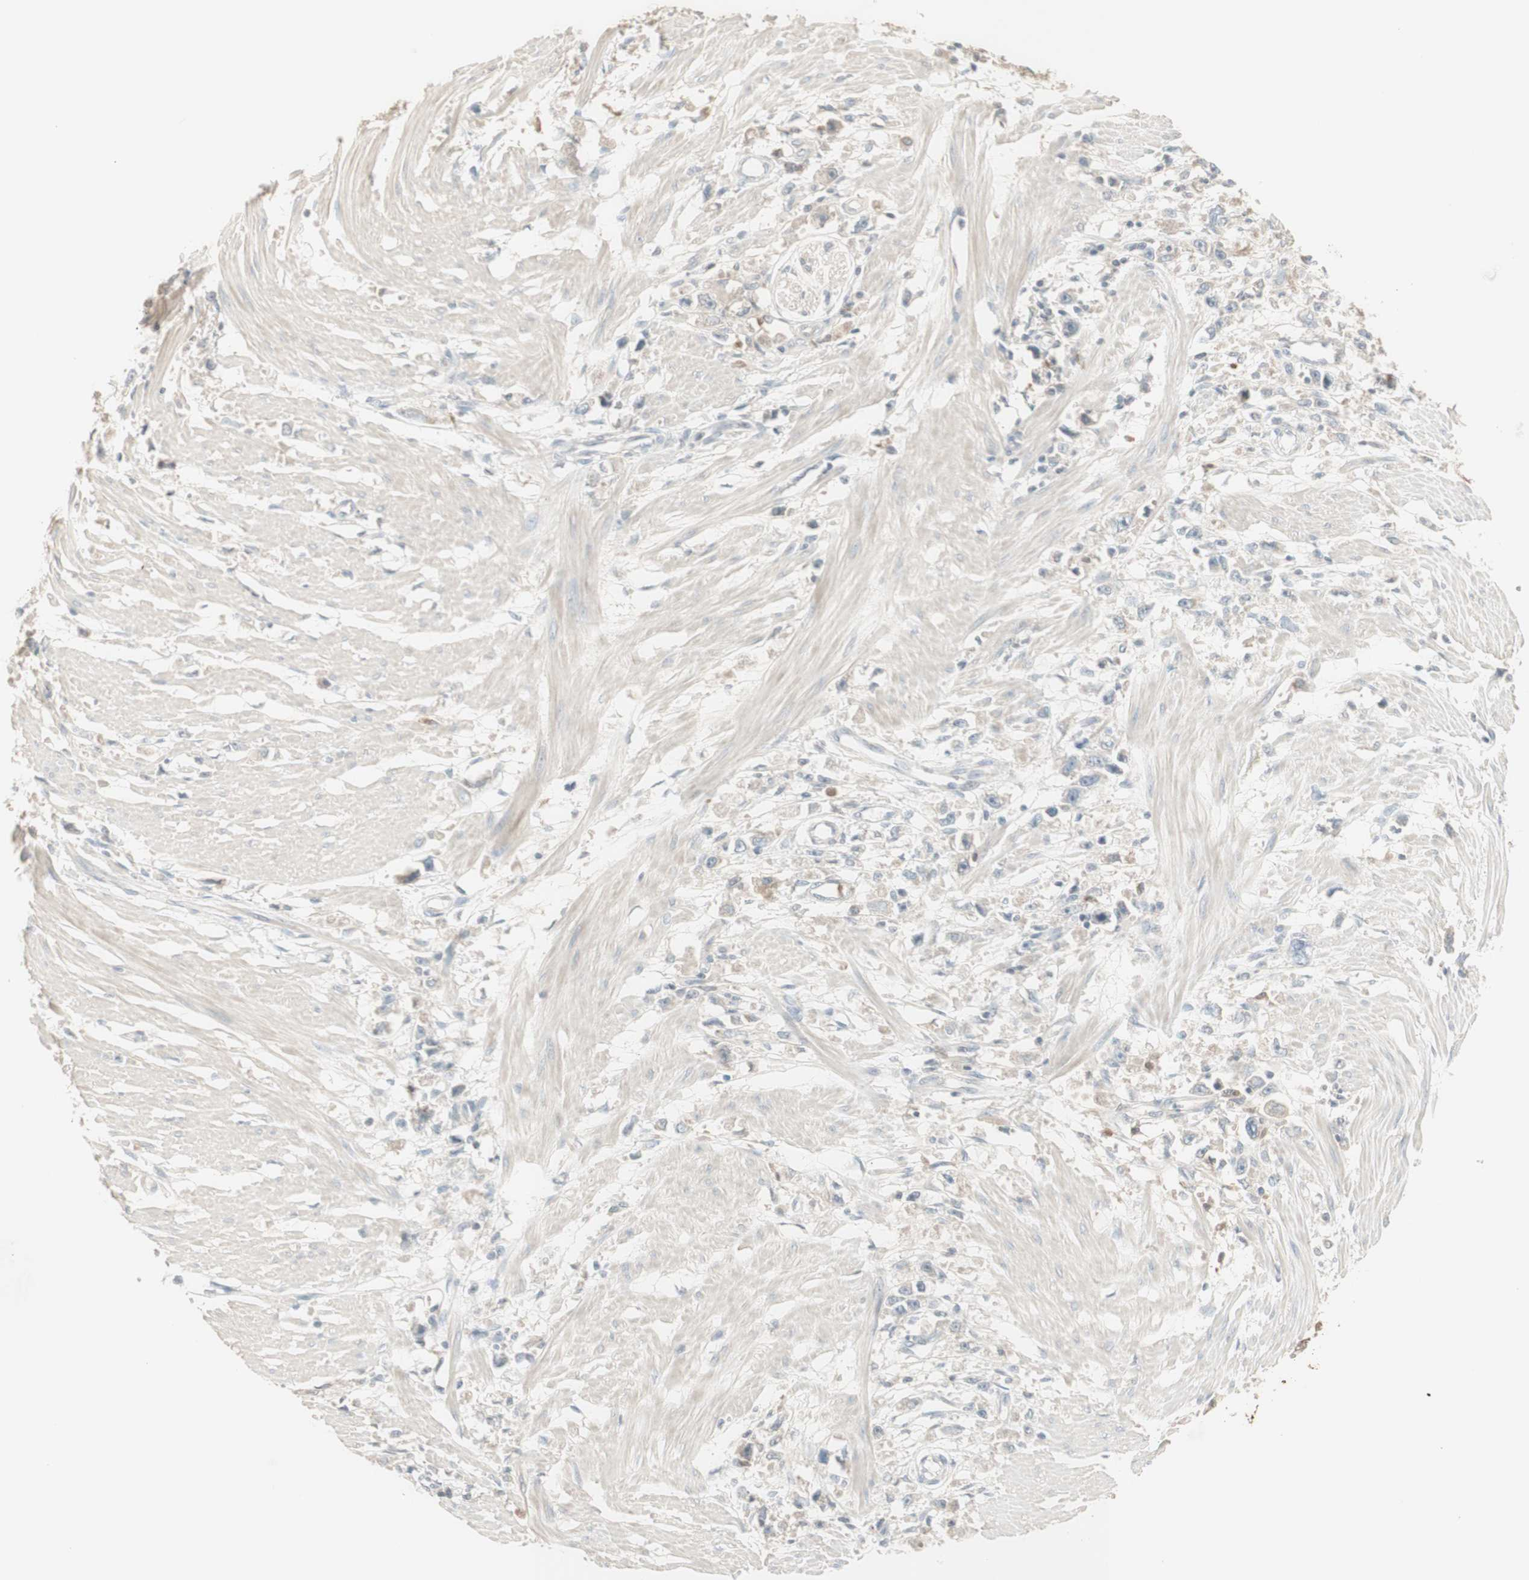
{"staining": {"intensity": "negative", "quantity": "none", "location": "none"}, "tissue": "stomach cancer", "cell_type": "Tumor cells", "image_type": "cancer", "snomed": [{"axis": "morphology", "description": "Adenocarcinoma, NOS"}, {"axis": "topography", "description": "Stomach"}], "caption": "This is an immunohistochemistry histopathology image of human stomach cancer. There is no expression in tumor cells.", "gene": "IFNG", "patient": {"sex": "female", "age": 59}}